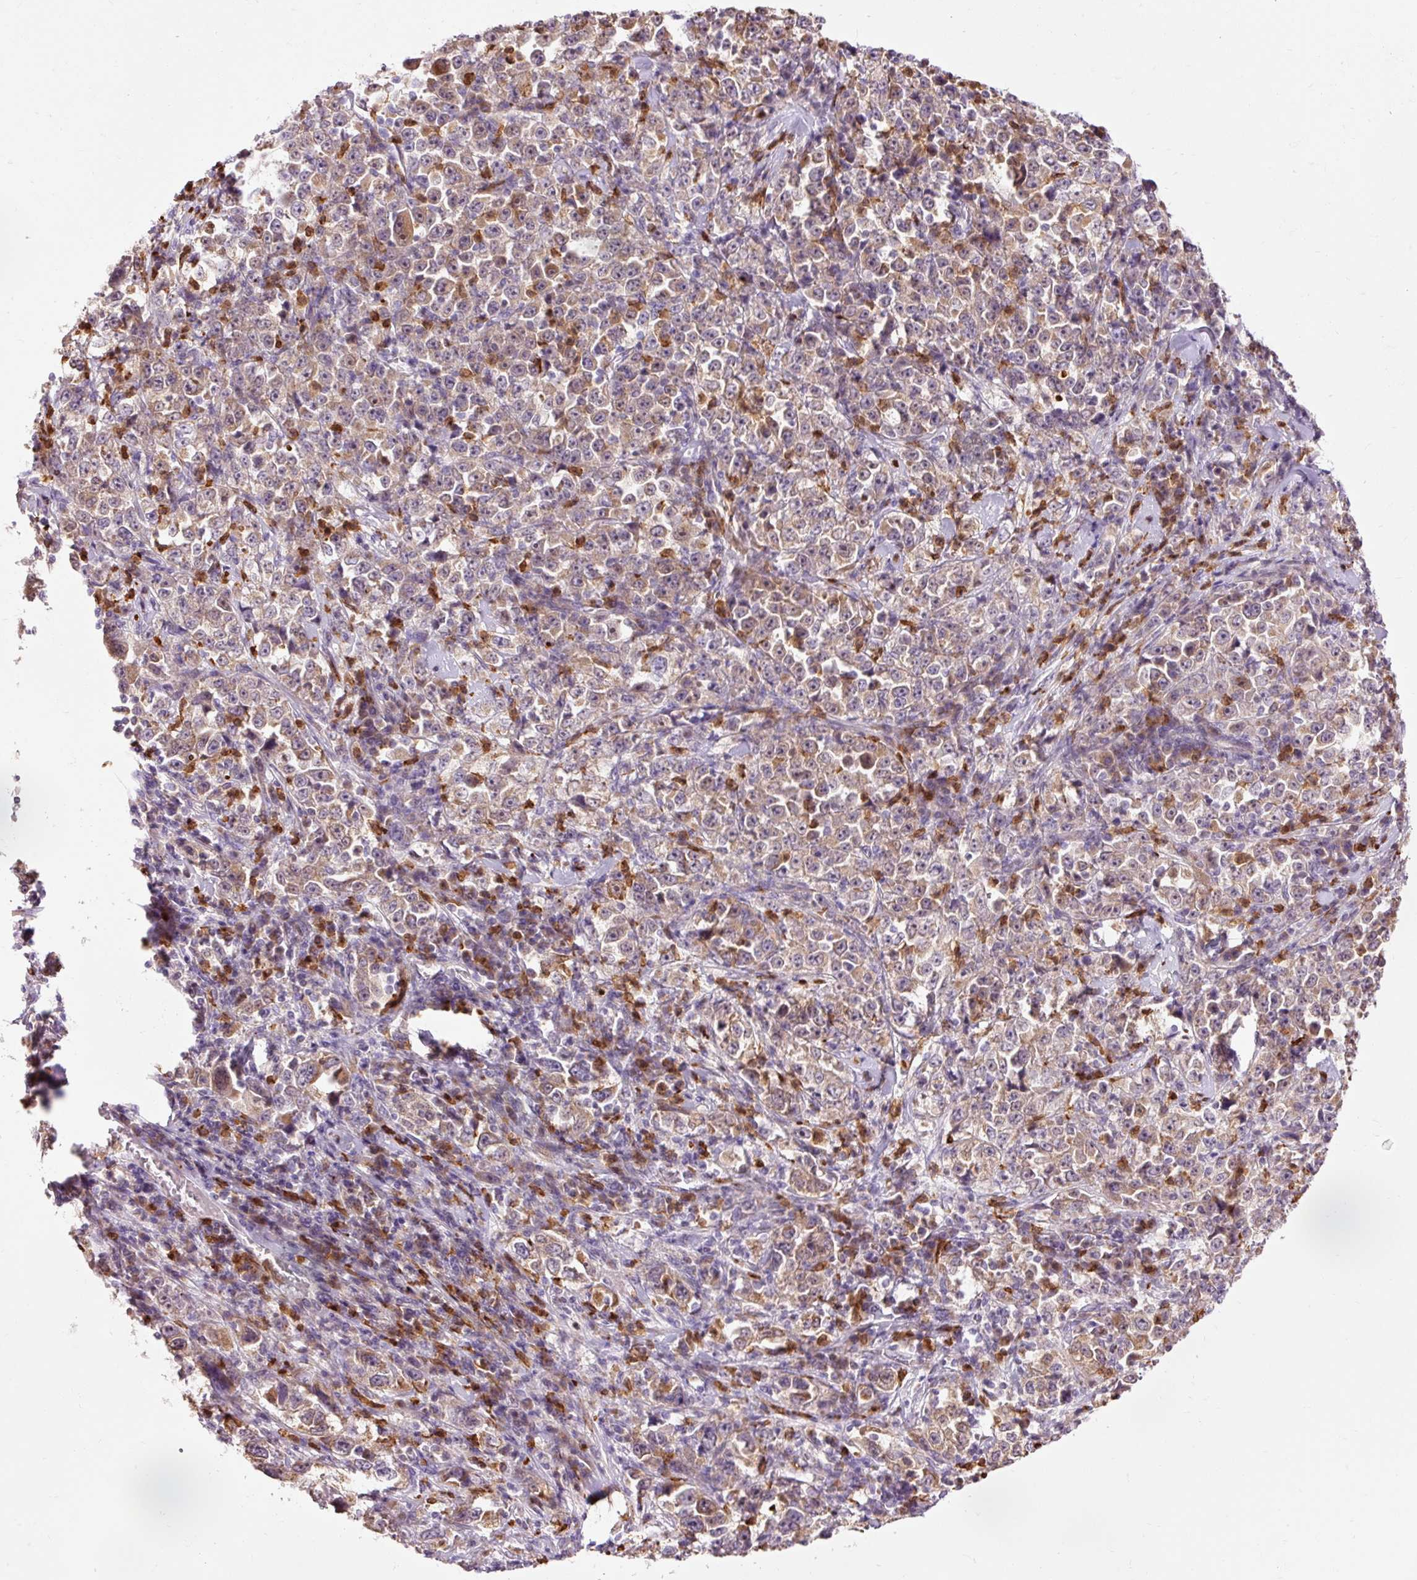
{"staining": {"intensity": "moderate", "quantity": ">75%", "location": "cytoplasmic/membranous"}, "tissue": "stomach cancer", "cell_type": "Tumor cells", "image_type": "cancer", "snomed": [{"axis": "morphology", "description": "Normal tissue, NOS"}, {"axis": "morphology", "description": "Adenocarcinoma, NOS"}, {"axis": "topography", "description": "Stomach, upper"}, {"axis": "topography", "description": "Stomach"}], "caption": "Stomach cancer (adenocarcinoma) tissue shows moderate cytoplasmic/membranous staining in about >75% of tumor cells, visualized by immunohistochemistry. The staining was performed using DAB, with brown indicating positive protein expression. Nuclei are stained blue with hematoxylin.", "gene": "PRDX5", "patient": {"sex": "male", "age": 59}}